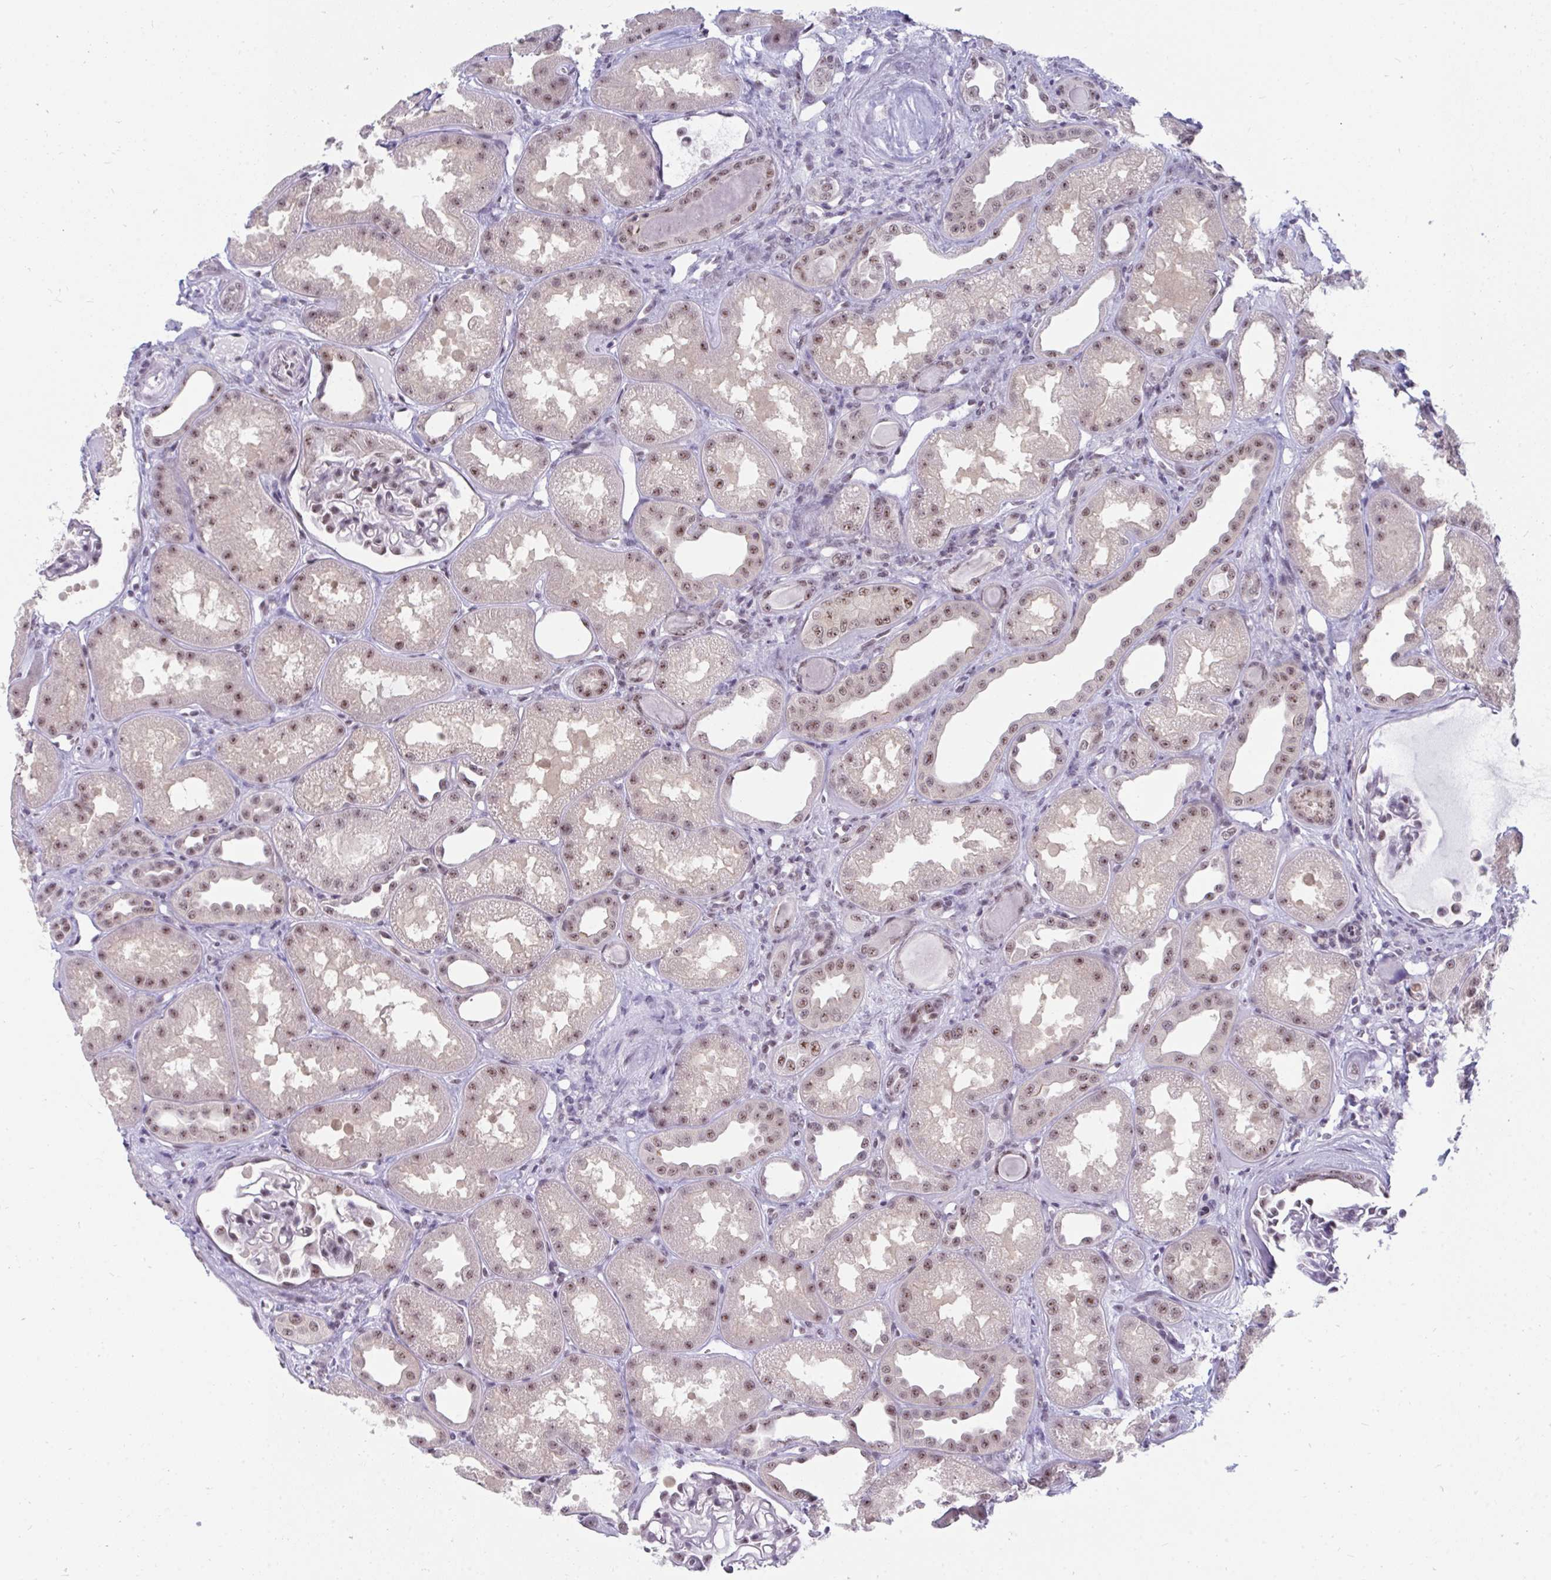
{"staining": {"intensity": "weak", "quantity": "25%-75%", "location": "nuclear"}, "tissue": "kidney", "cell_type": "Cells in glomeruli", "image_type": "normal", "snomed": [{"axis": "morphology", "description": "Normal tissue, NOS"}, {"axis": "topography", "description": "Kidney"}], "caption": "Immunohistochemical staining of normal kidney displays low levels of weak nuclear staining in about 25%-75% of cells in glomeruli.", "gene": "PRR14", "patient": {"sex": "male", "age": 61}}